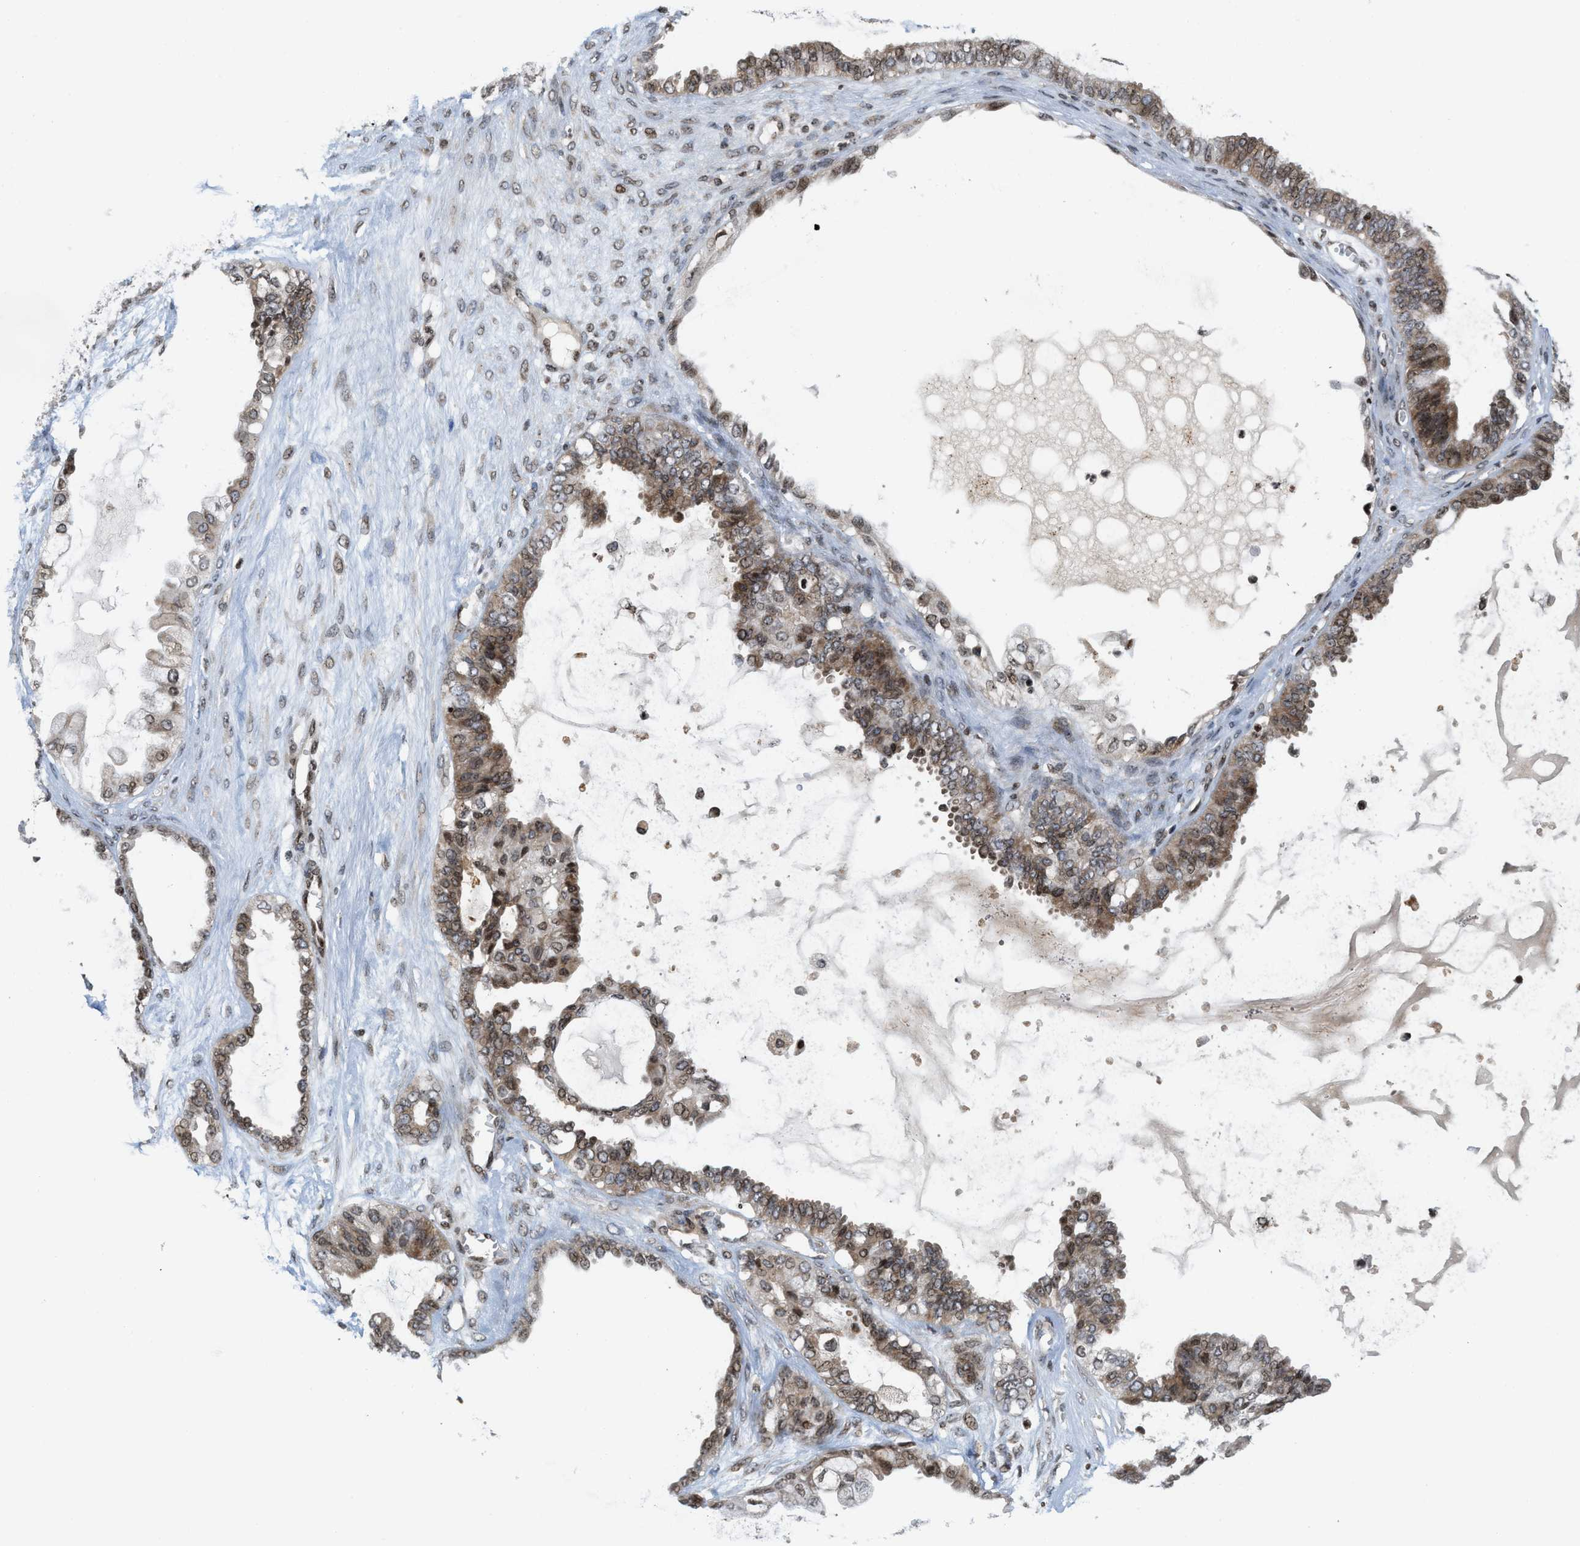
{"staining": {"intensity": "moderate", "quantity": ">75%", "location": "cytoplasmic/membranous"}, "tissue": "ovarian cancer", "cell_type": "Tumor cells", "image_type": "cancer", "snomed": [{"axis": "morphology", "description": "Carcinoma, NOS"}, {"axis": "morphology", "description": "Carcinoma, endometroid"}, {"axis": "topography", "description": "Ovary"}], "caption": "A photomicrograph showing moderate cytoplasmic/membranous staining in approximately >75% of tumor cells in carcinoma (ovarian), as visualized by brown immunohistochemical staining.", "gene": "PDZD2", "patient": {"sex": "female", "age": 50}}